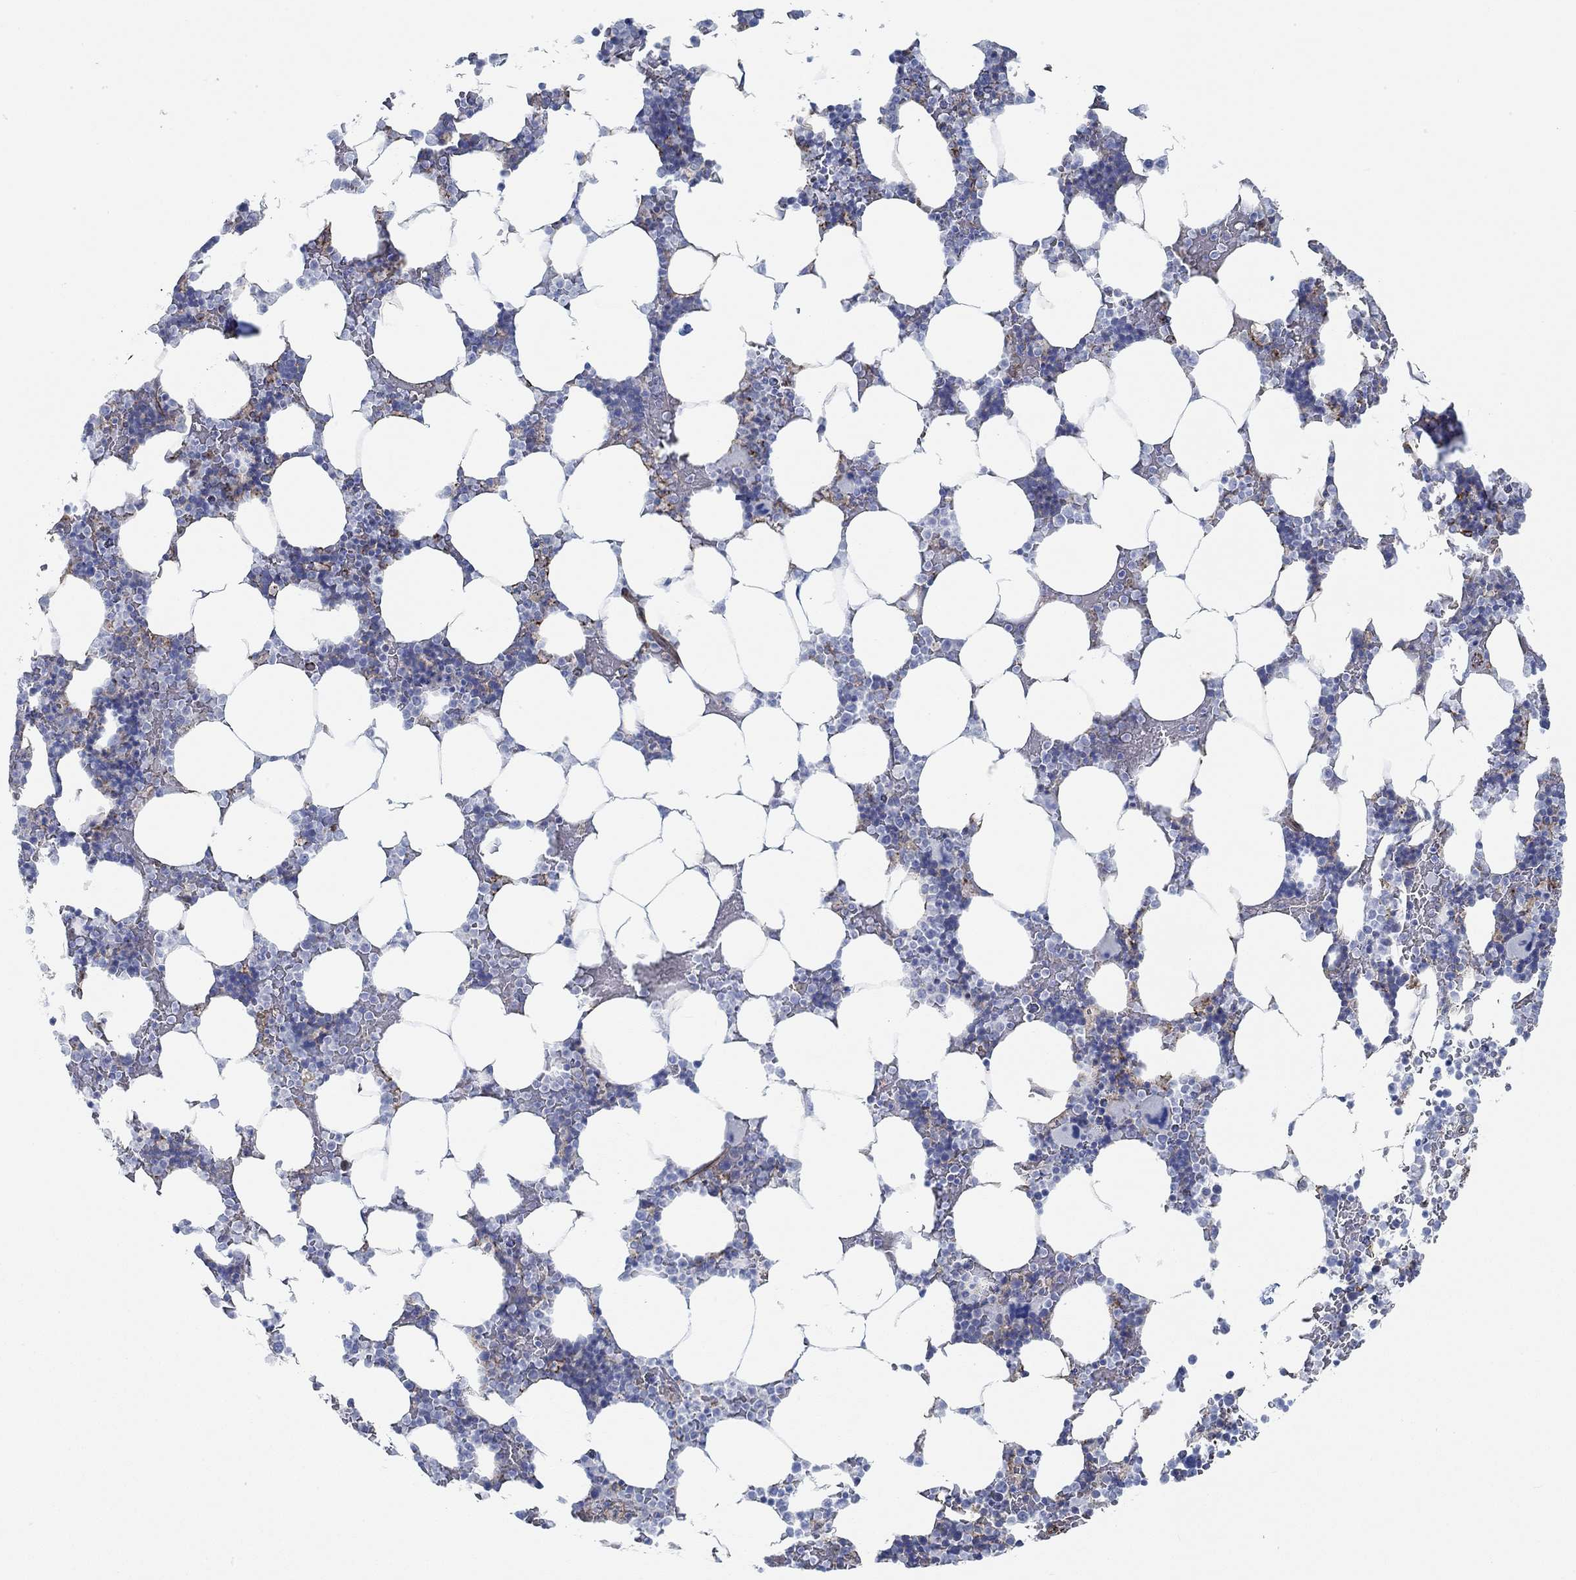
{"staining": {"intensity": "moderate", "quantity": "<25%", "location": "cytoplasmic/membranous"}, "tissue": "bone marrow", "cell_type": "Hematopoietic cells", "image_type": "normal", "snomed": [{"axis": "morphology", "description": "Normal tissue, NOS"}, {"axis": "topography", "description": "Bone marrow"}], "caption": "The photomicrograph demonstrates immunohistochemical staining of benign bone marrow. There is moderate cytoplasmic/membranous expression is appreciated in approximately <25% of hematopoietic cells. The staining was performed using DAB, with brown indicating positive protein expression. Nuclei are stained blue with hematoxylin.", "gene": "STC2", "patient": {"sex": "male", "age": 51}}